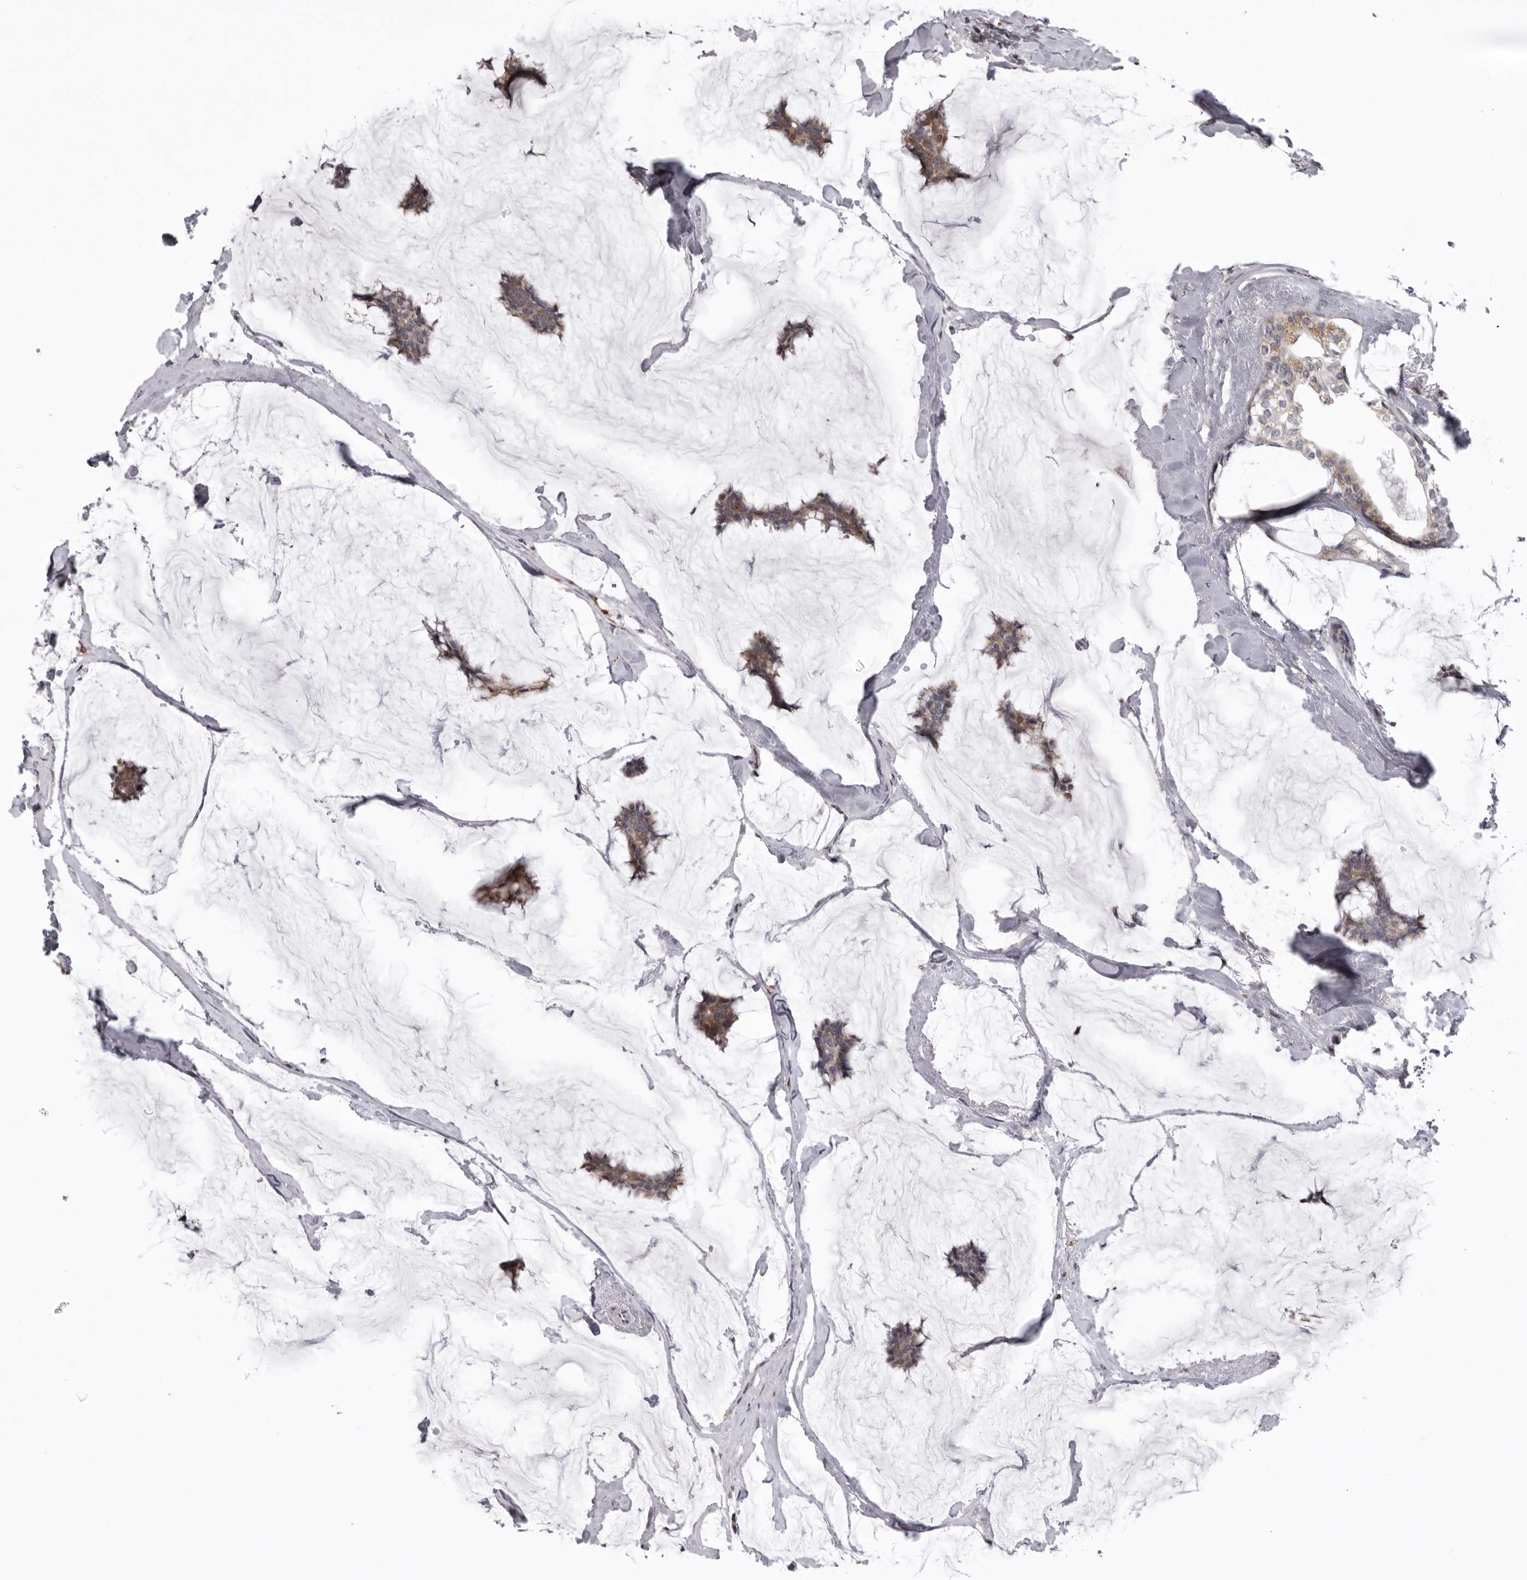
{"staining": {"intensity": "moderate", "quantity": "25%-75%", "location": "cytoplasmic/membranous"}, "tissue": "breast cancer", "cell_type": "Tumor cells", "image_type": "cancer", "snomed": [{"axis": "morphology", "description": "Duct carcinoma"}, {"axis": "topography", "description": "Breast"}], "caption": "Approximately 25%-75% of tumor cells in breast cancer (infiltrating ductal carcinoma) show moderate cytoplasmic/membranous protein expression as visualized by brown immunohistochemical staining.", "gene": "C1orf109", "patient": {"sex": "female", "age": 93}}